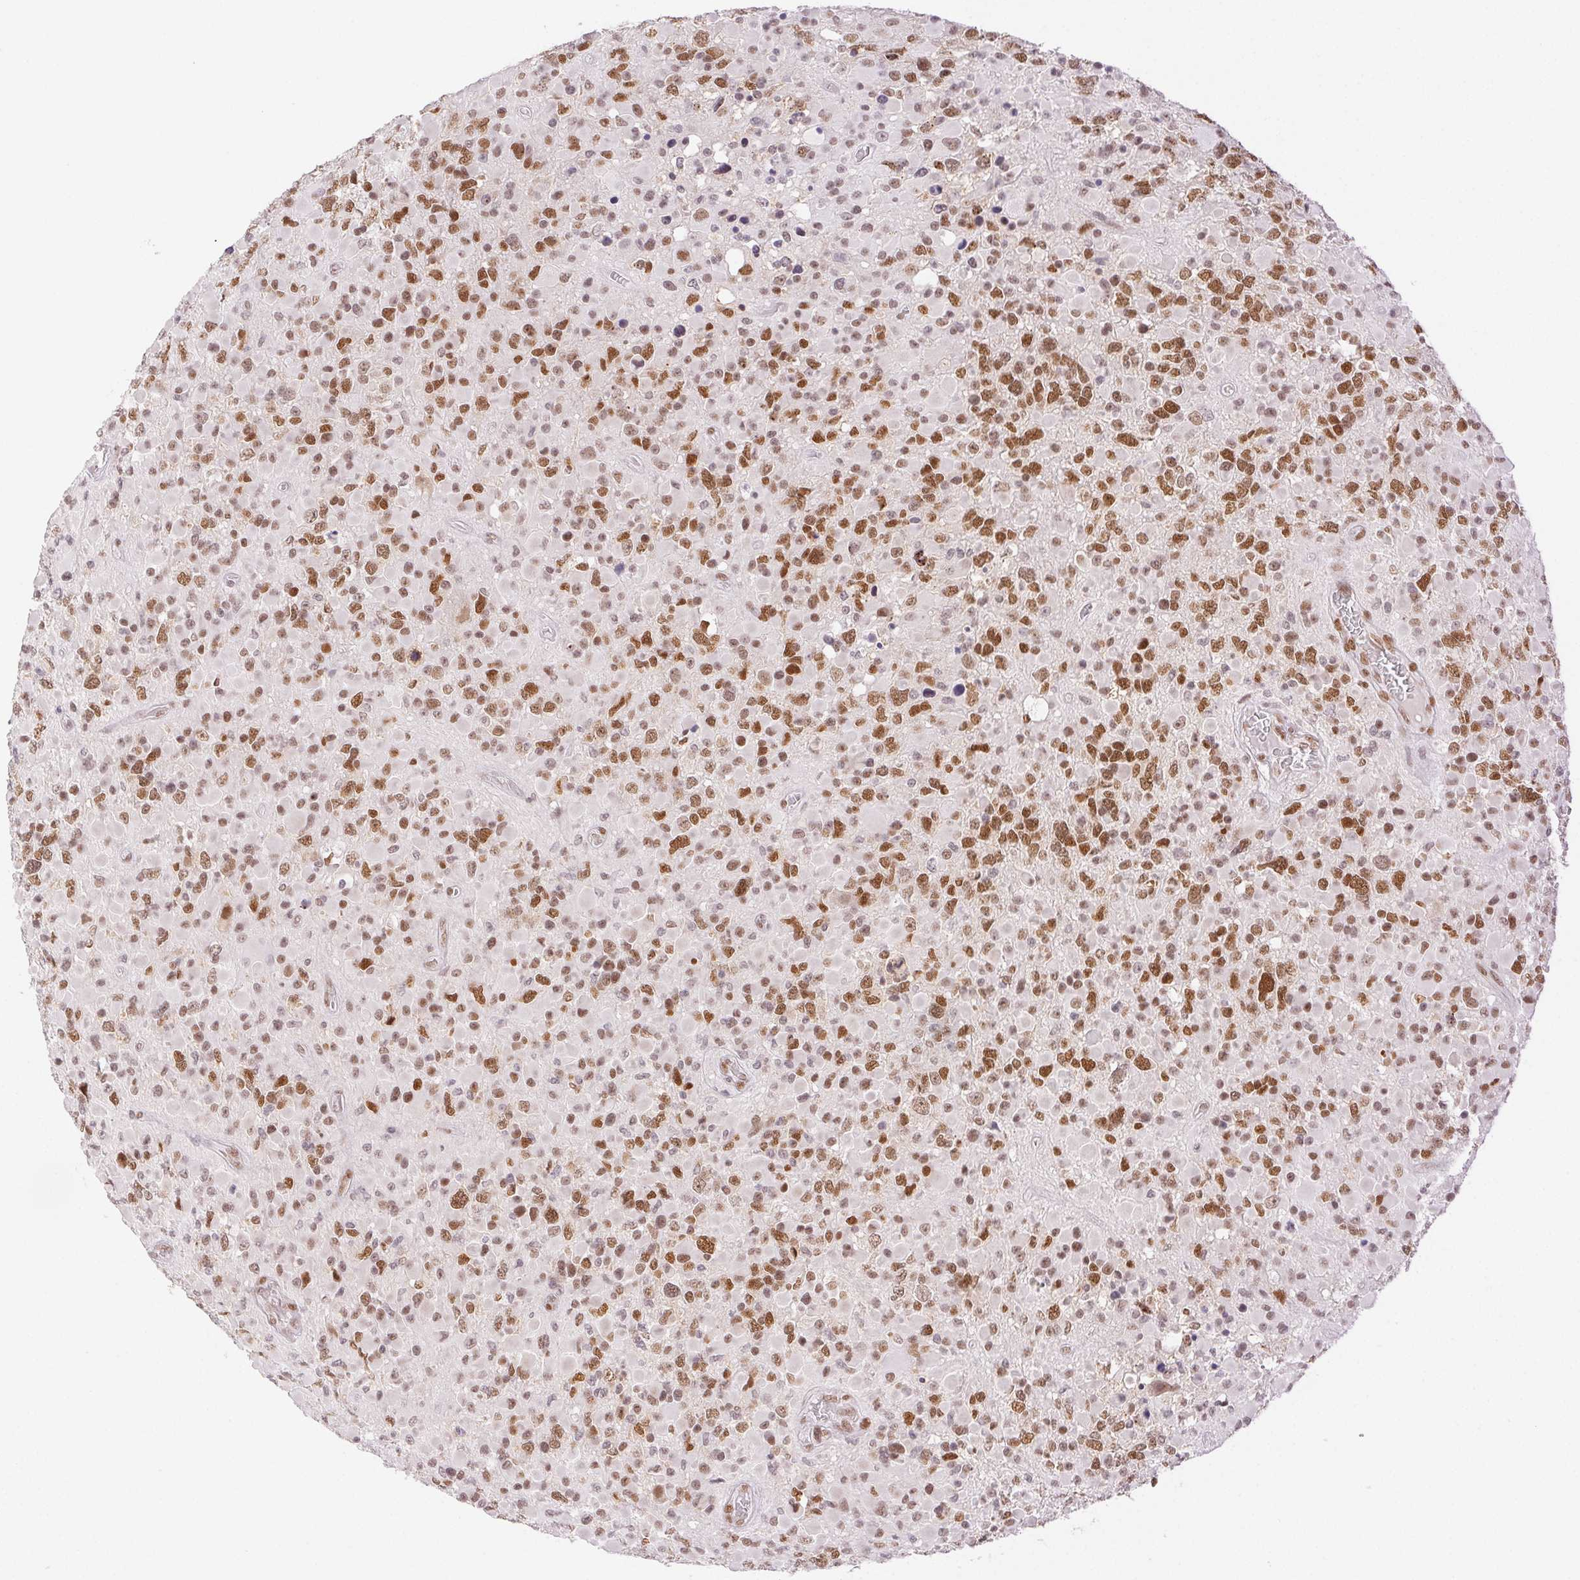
{"staining": {"intensity": "moderate", "quantity": ">75%", "location": "nuclear"}, "tissue": "glioma", "cell_type": "Tumor cells", "image_type": "cancer", "snomed": [{"axis": "morphology", "description": "Glioma, malignant, High grade"}, {"axis": "topography", "description": "Brain"}], "caption": "DAB (3,3'-diaminobenzidine) immunohistochemical staining of malignant glioma (high-grade) shows moderate nuclear protein positivity in approximately >75% of tumor cells.", "gene": "H2AZ2", "patient": {"sex": "female", "age": 40}}